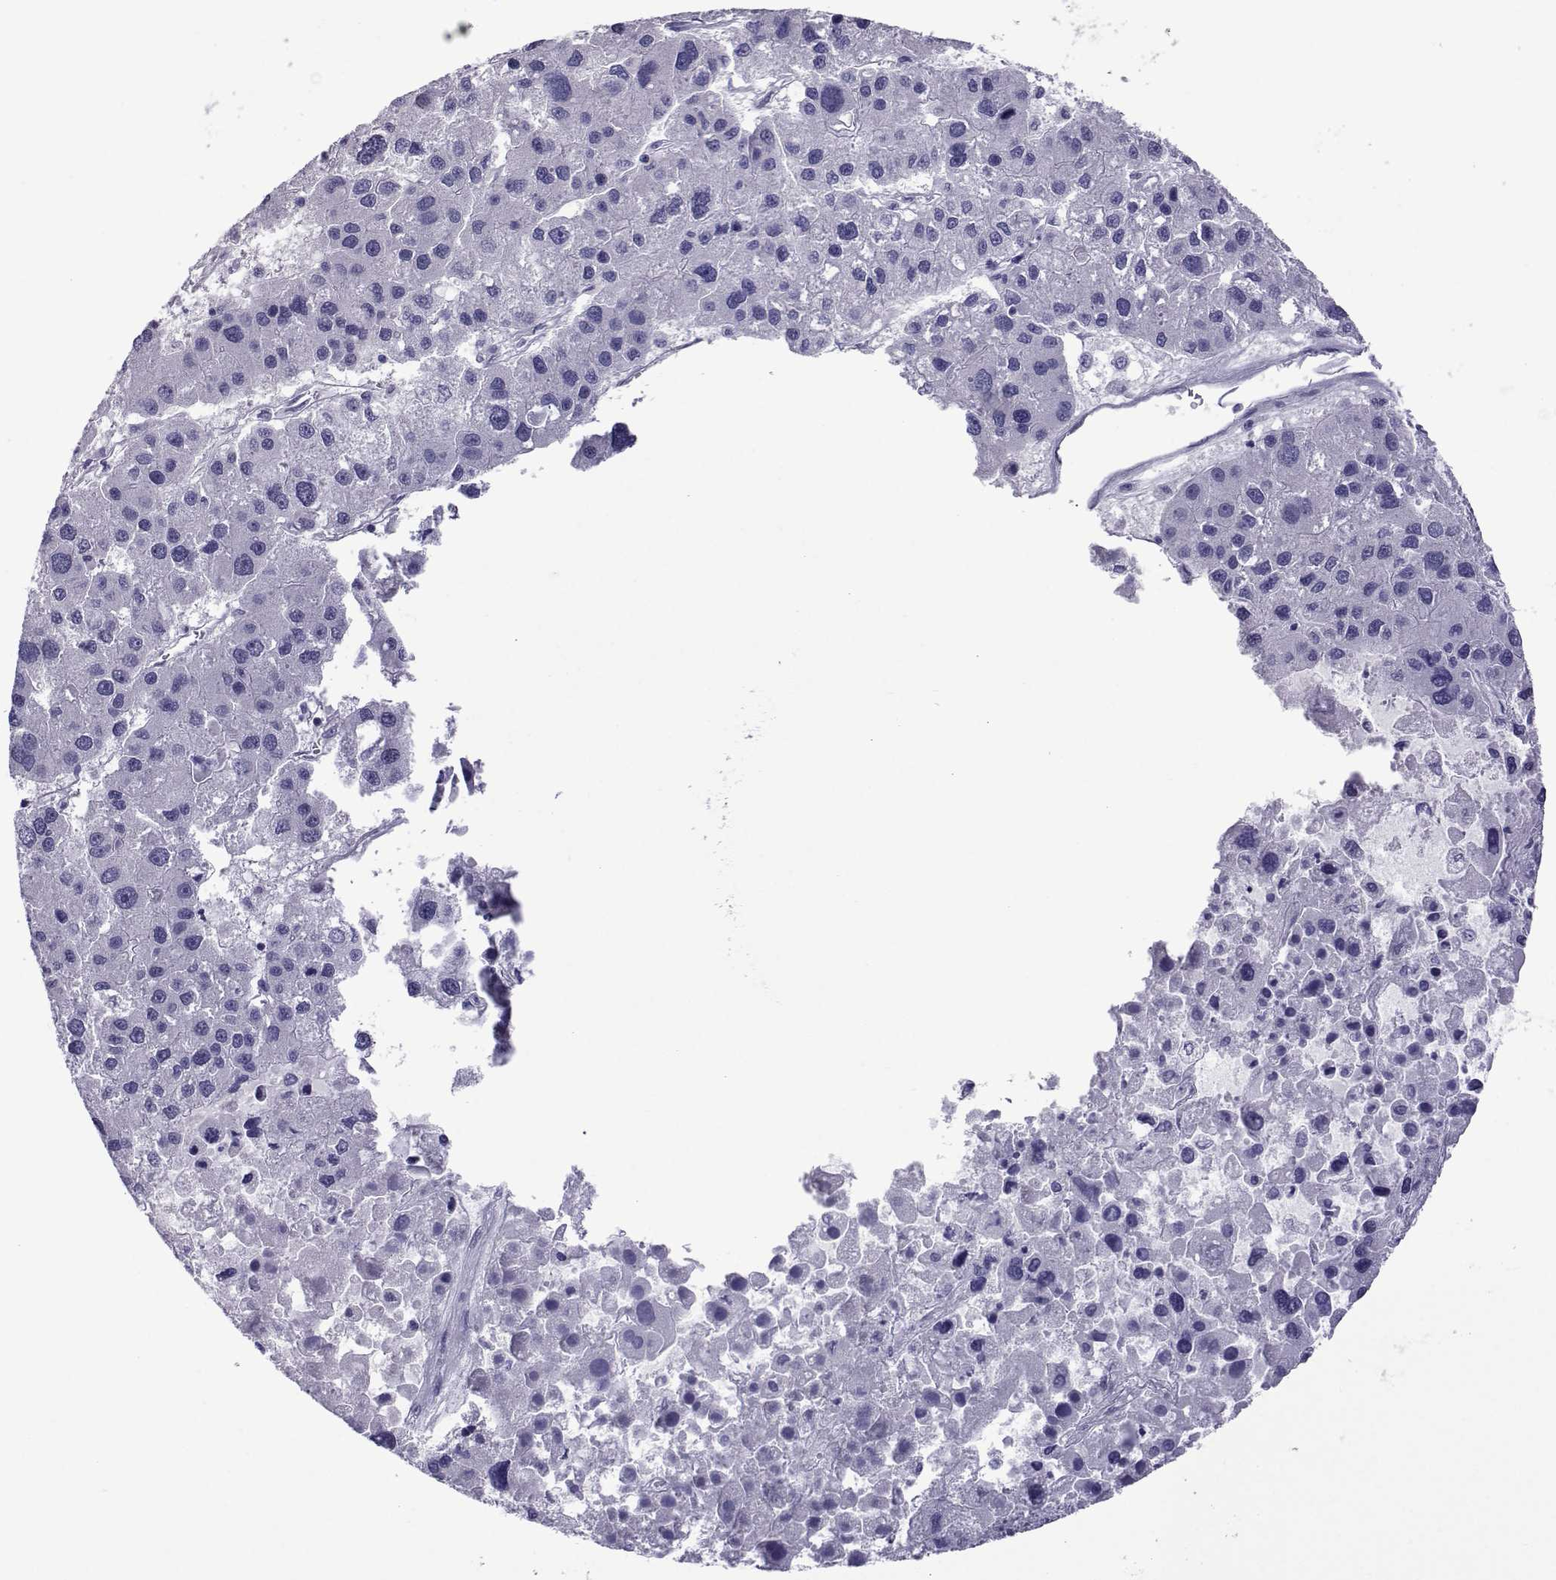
{"staining": {"intensity": "negative", "quantity": "none", "location": "none"}, "tissue": "liver cancer", "cell_type": "Tumor cells", "image_type": "cancer", "snomed": [{"axis": "morphology", "description": "Carcinoma, Hepatocellular, NOS"}, {"axis": "topography", "description": "Liver"}], "caption": "Immunohistochemistry (IHC) photomicrograph of neoplastic tissue: human liver cancer (hepatocellular carcinoma) stained with DAB reveals no significant protein staining in tumor cells.", "gene": "COL22A1", "patient": {"sex": "male", "age": 73}}